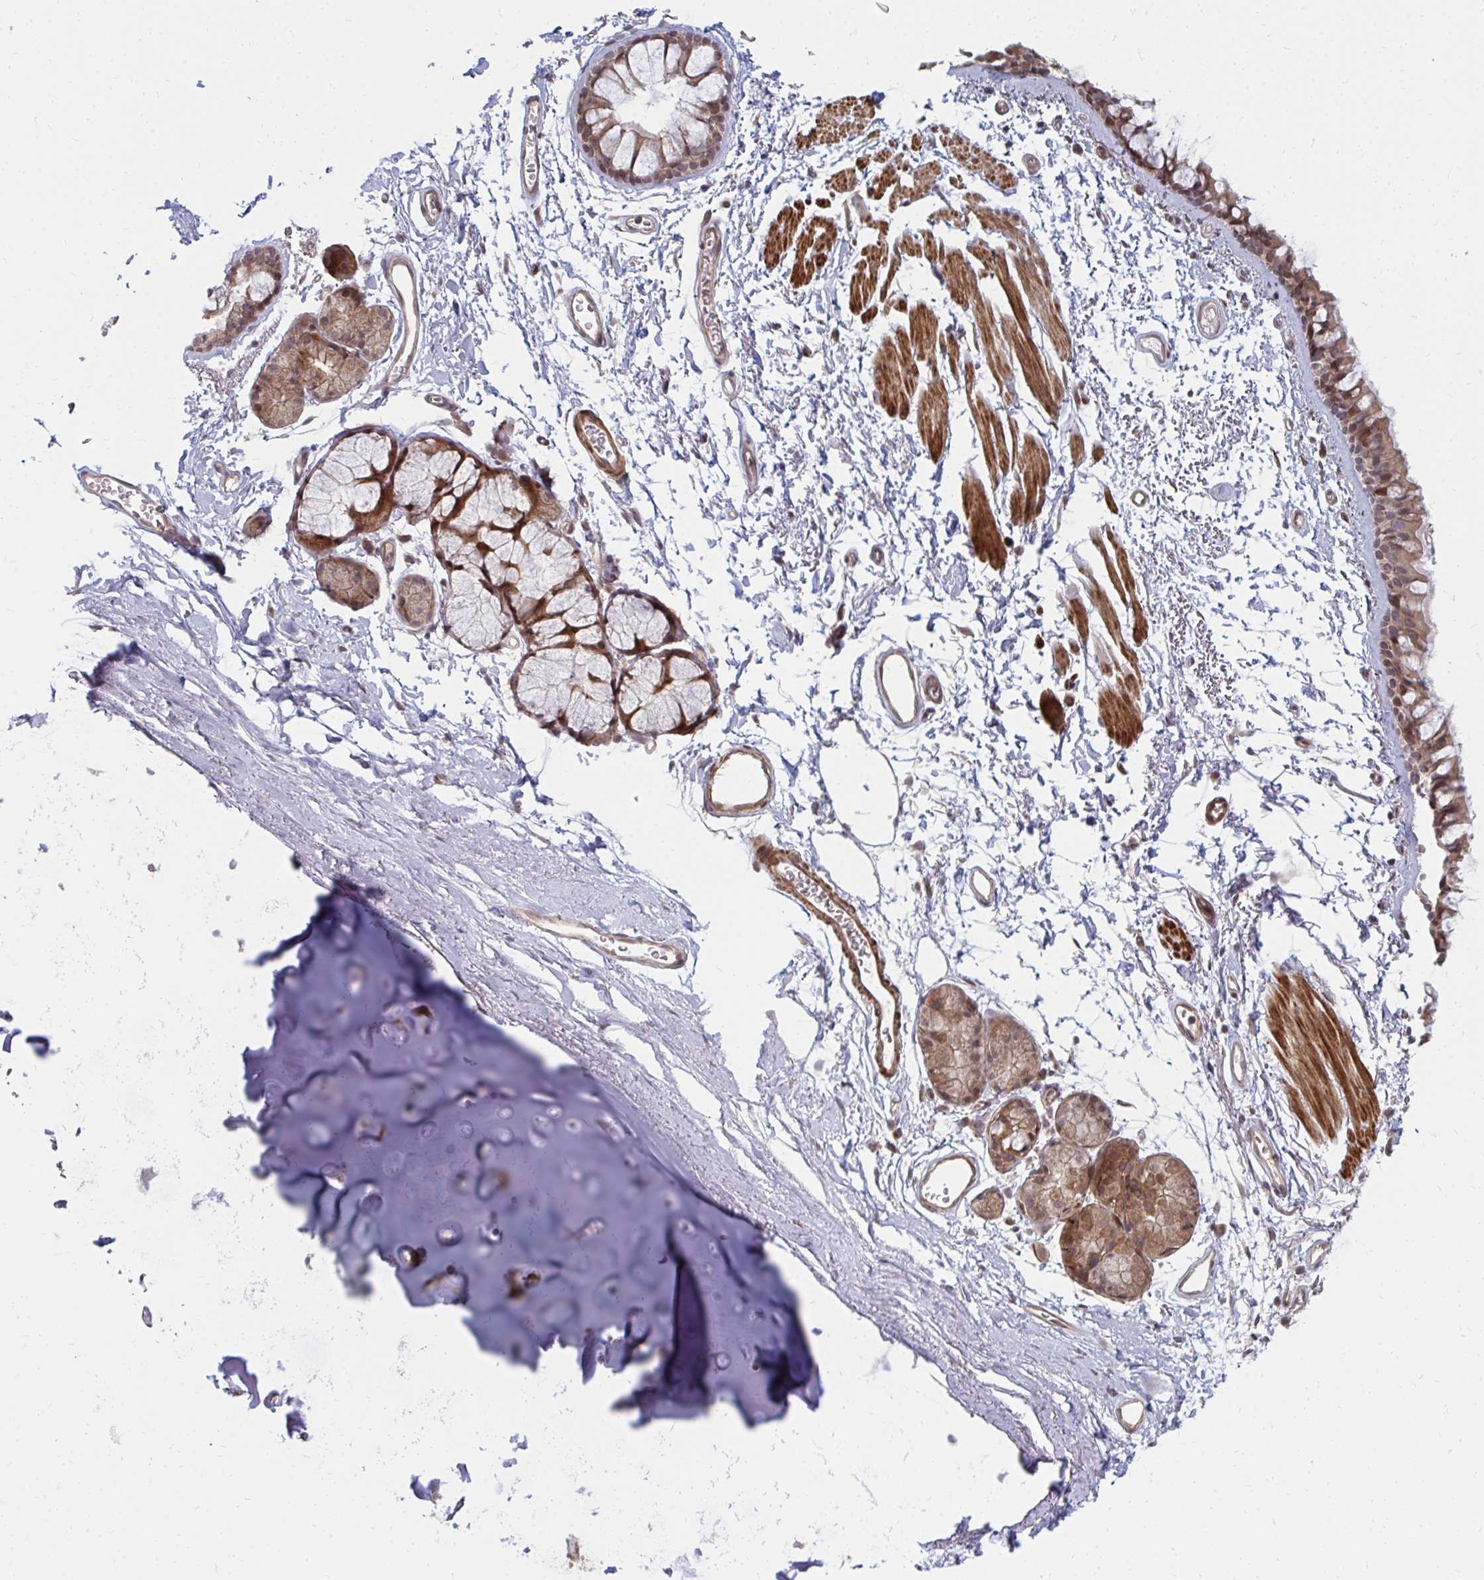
{"staining": {"intensity": "moderate", "quantity": ">75%", "location": "cytoplasmic/membranous,nuclear"}, "tissue": "bronchus", "cell_type": "Respiratory epithelial cells", "image_type": "normal", "snomed": [{"axis": "morphology", "description": "Normal tissue, NOS"}, {"axis": "topography", "description": "Cartilage tissue"}, {"axis": "topography", "description": "Bronchus"}], "caption": "Moderate cytoplasmic/membranous,nuclear protein positivity is seen in approximately >75% of respiratory epithelial cells in bronchus. (DAB IHC, brown staining for protein, blue staining for nuclei).", "gene": "ZNF285", "patient": {"sex": "female", "age": 79}}